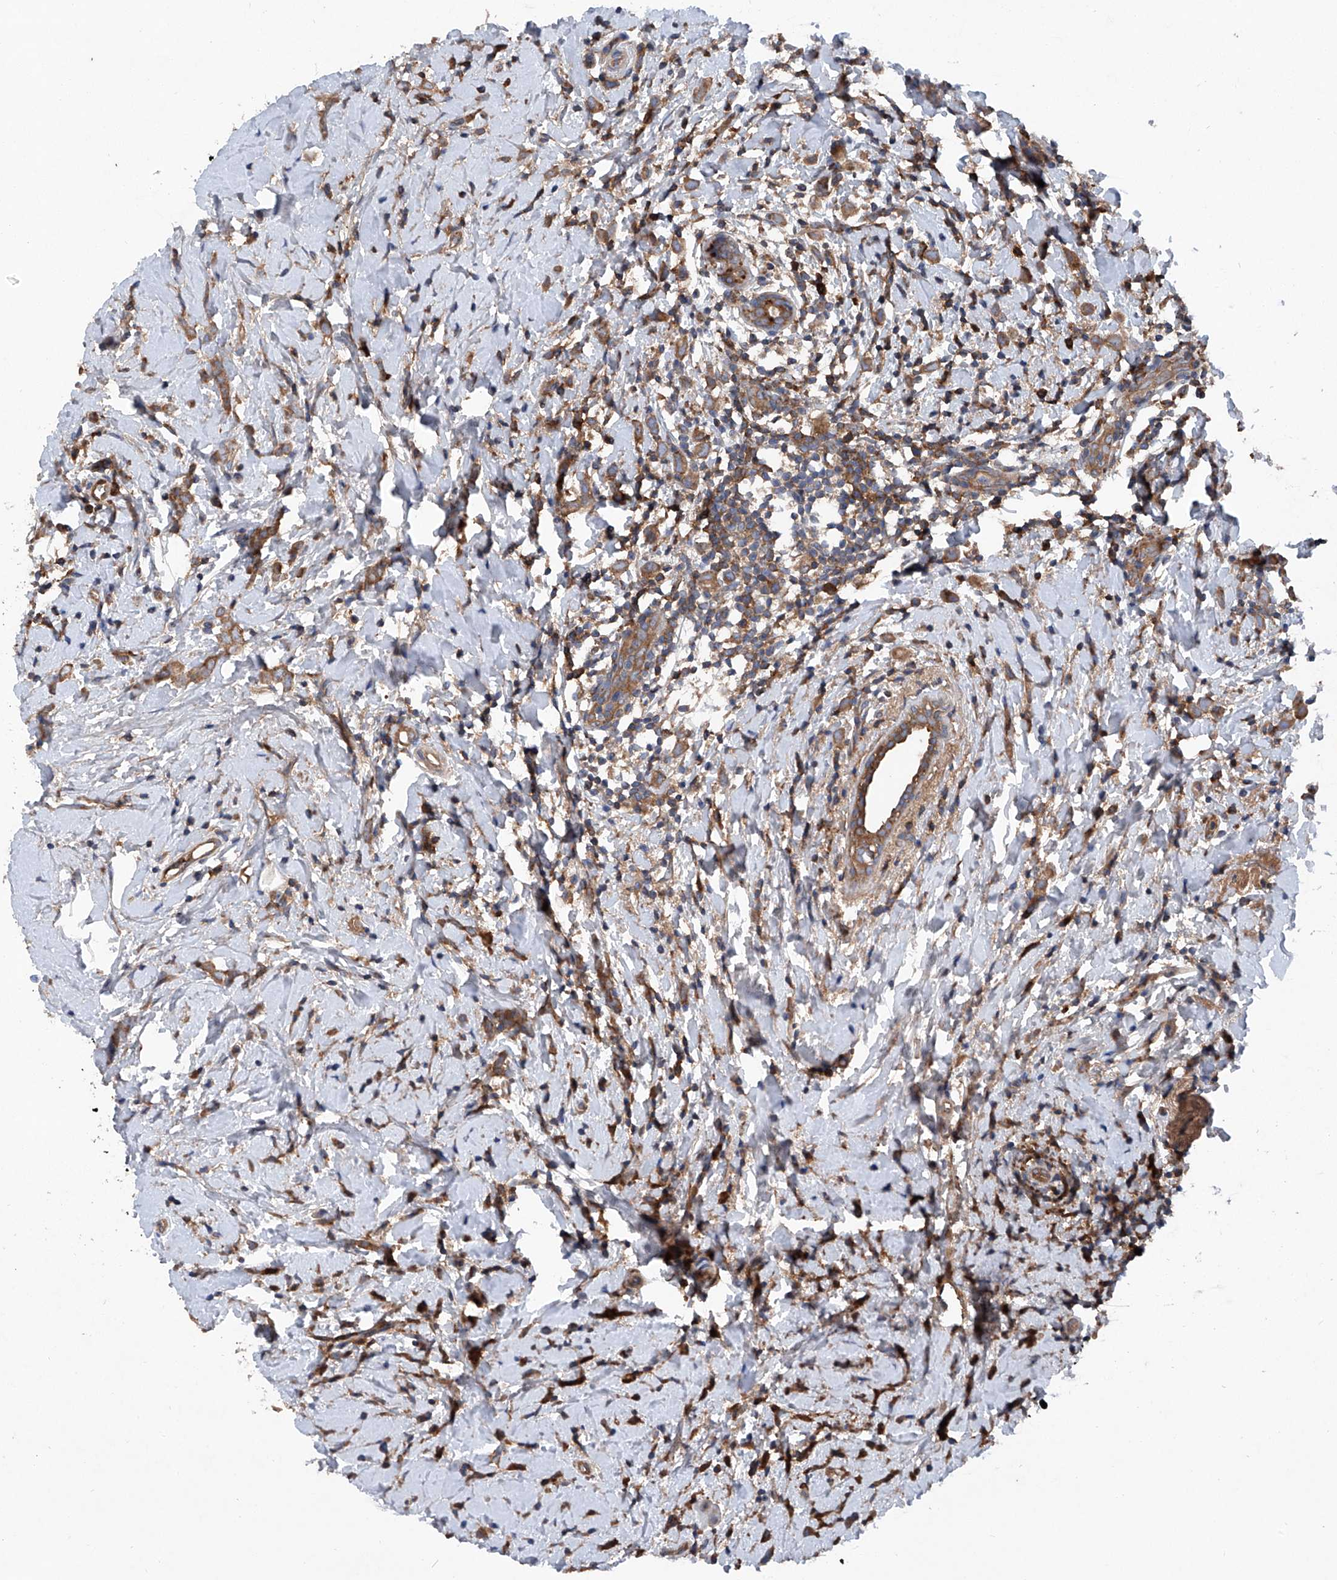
{"staining": {"intensity": "moderate", "quantity": ">75%", "location": "cytoplasmic/membranous"}, "tissue": "breast cancer", "cell_type": "Tumor cells", "image_type": "cancer", "snomed": [{"axis": "morphology", "description": "Lobular carcinoma"}, {"axis": "topography", "description": "Breast"}], "caption": "Immunohistochemical staining of human breast cancer (lobular carcinoma) shows moderate cytoplasmic/membranous protein positivity in approximately >75% of tumor cells.", "gene": "ASCC3", "patient": {"sex": "female", "age": 47}}